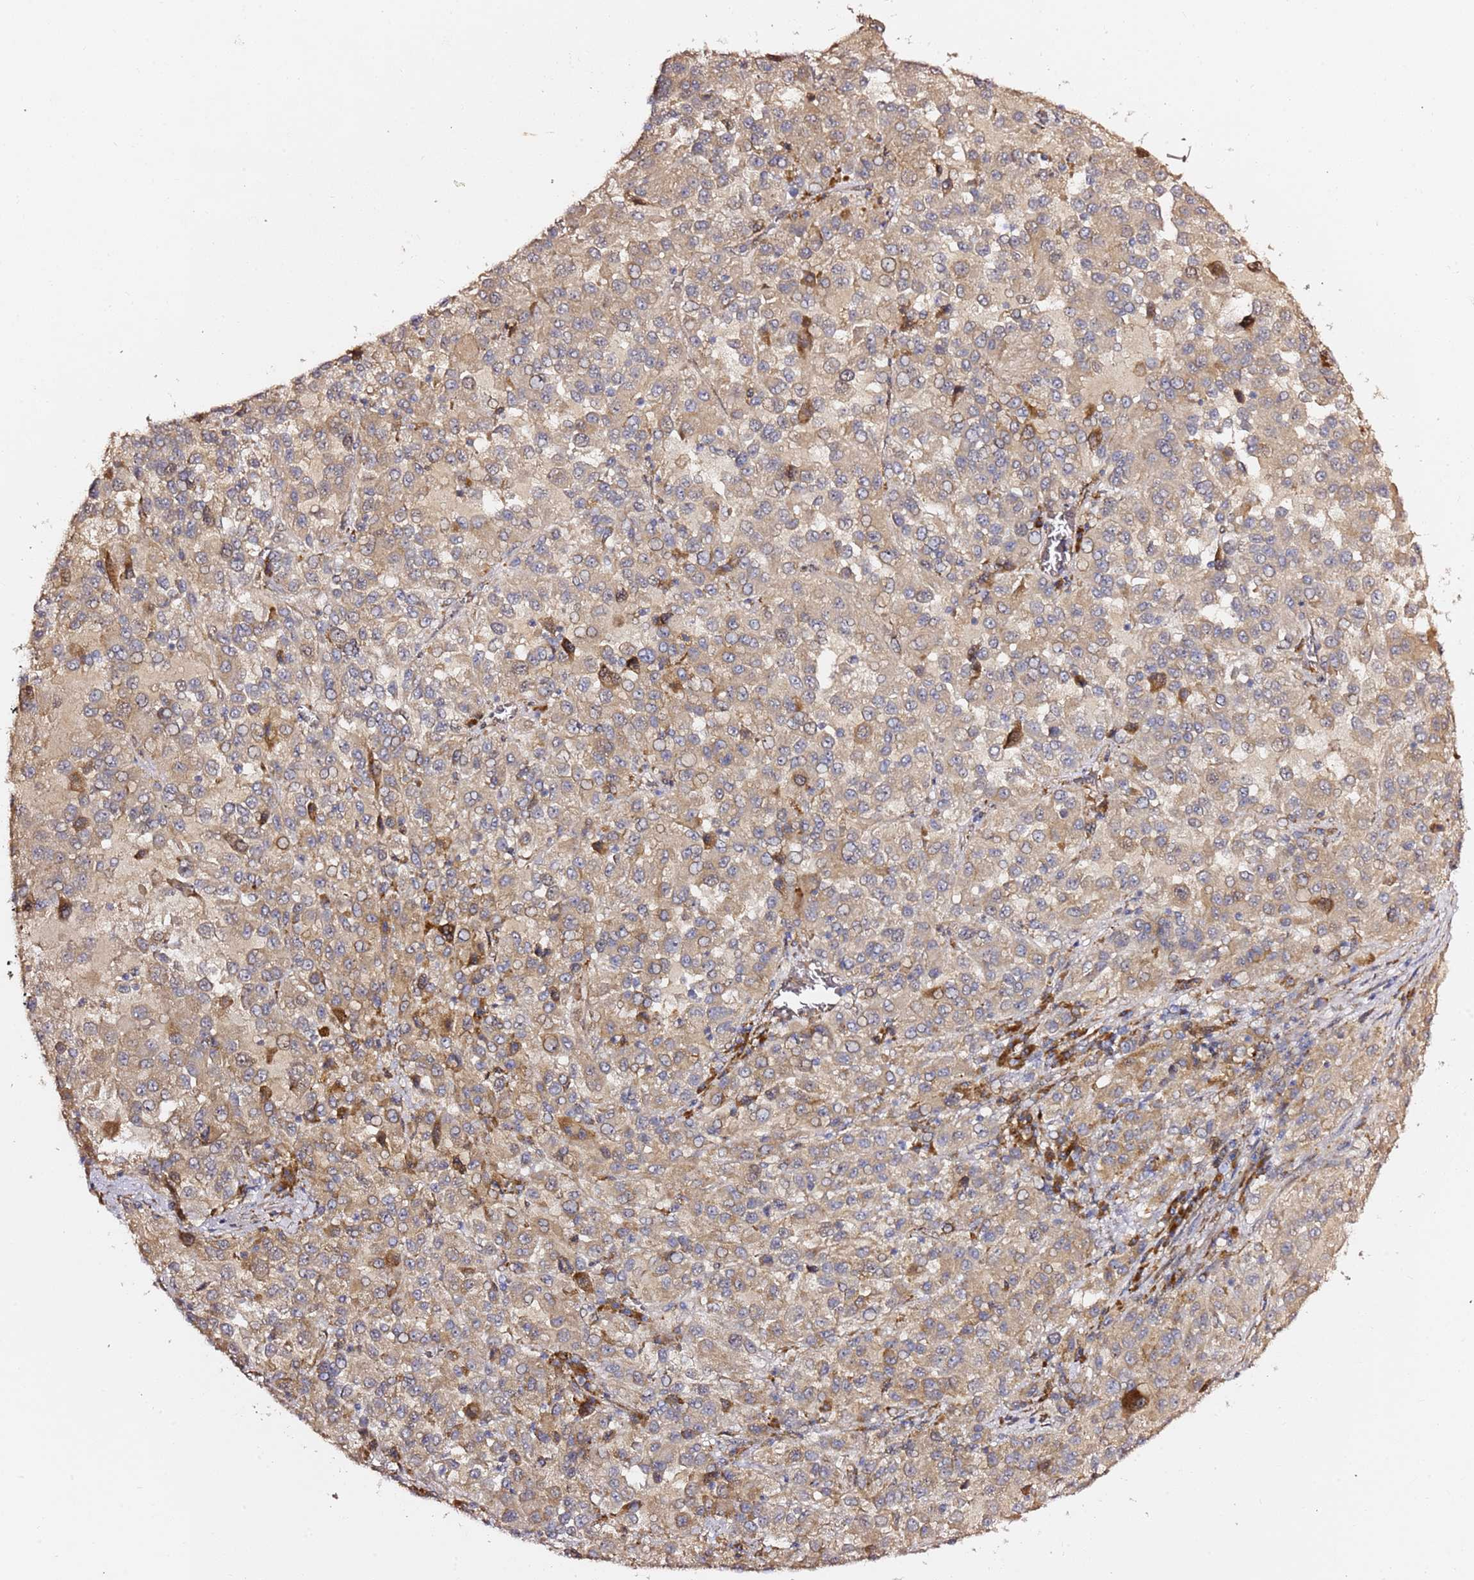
{"staining": {"intensity": "weak", "quantity": "25%-75%", "location": "cytoplasmic/membranous"}, "tissue": "melanoma", "cell_type": "Tumor cells", "image_type": "cancer", "snomed": [{"axis": "morphology", "description": "Malignant melanoma, Metastatic site"}, {"axis": "topography", "description": "Lung"}], "caption": "A low amount of weak cytoplasmic/membranous expression is seen in approximately 25%-75% of tumor cells in malignant melanoma (metastatic site) tissue.", "gene": "HSD17B7", "patient": {"sex": "male", "age": 64}}